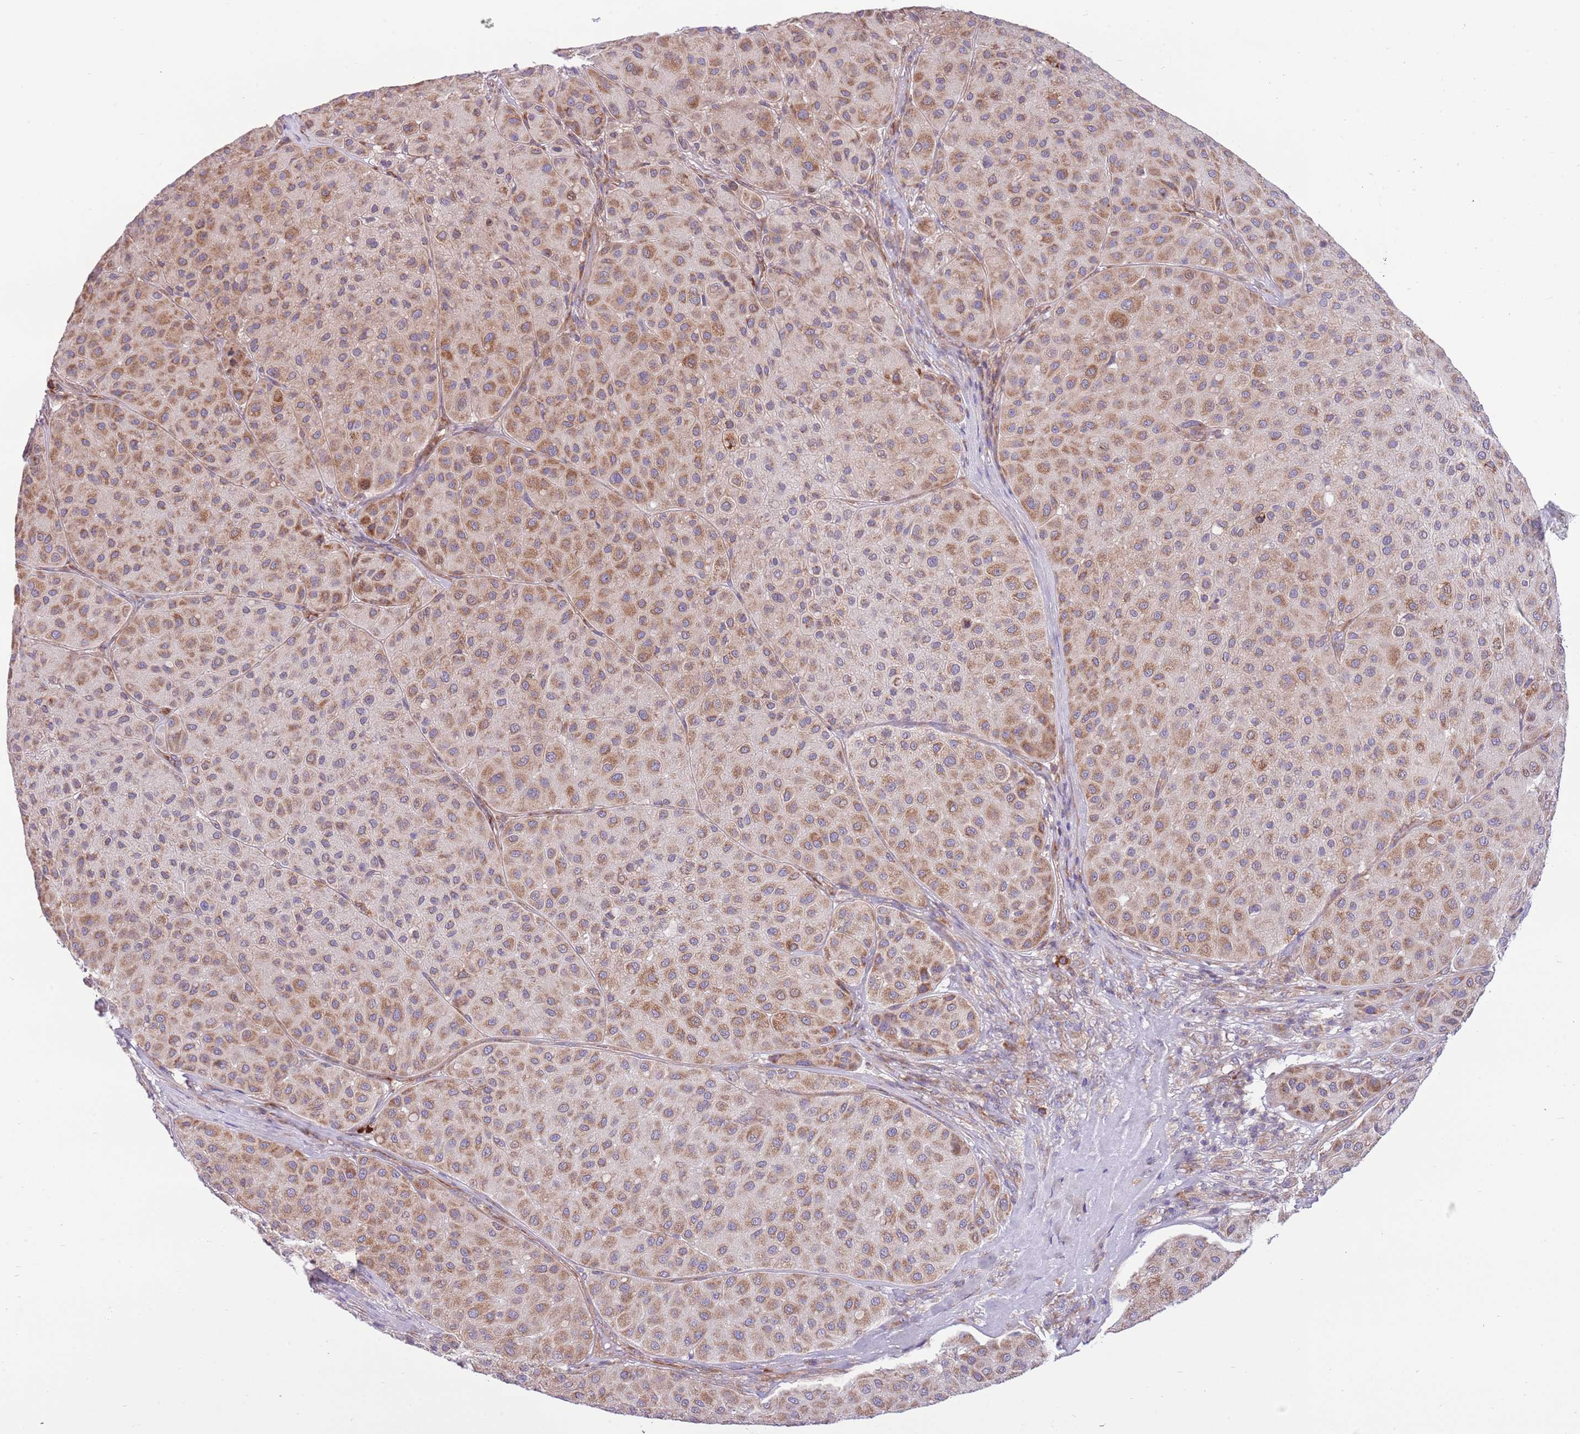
{"staining": {"intensity": "moderate", "quantity": ">75%", "location": "cytoplasmic/membranous"}, "tissue": "melanoma", "cell_type": "Tumor cells", "image_type": "cancer", "snomed": [{"axis": "morphology", "description": "Malignant melanoma, Metastatic site"}, {"axis": "topography", "description": "Smooth muscle"}], "caption": "Protein expression analysis of human melanoma reveals moderate cytoplasmic/membranous positivity in approximately >75% of tumor cells.", "gene": "DAND5", "patient": {"sex": "male", "age": 41}}